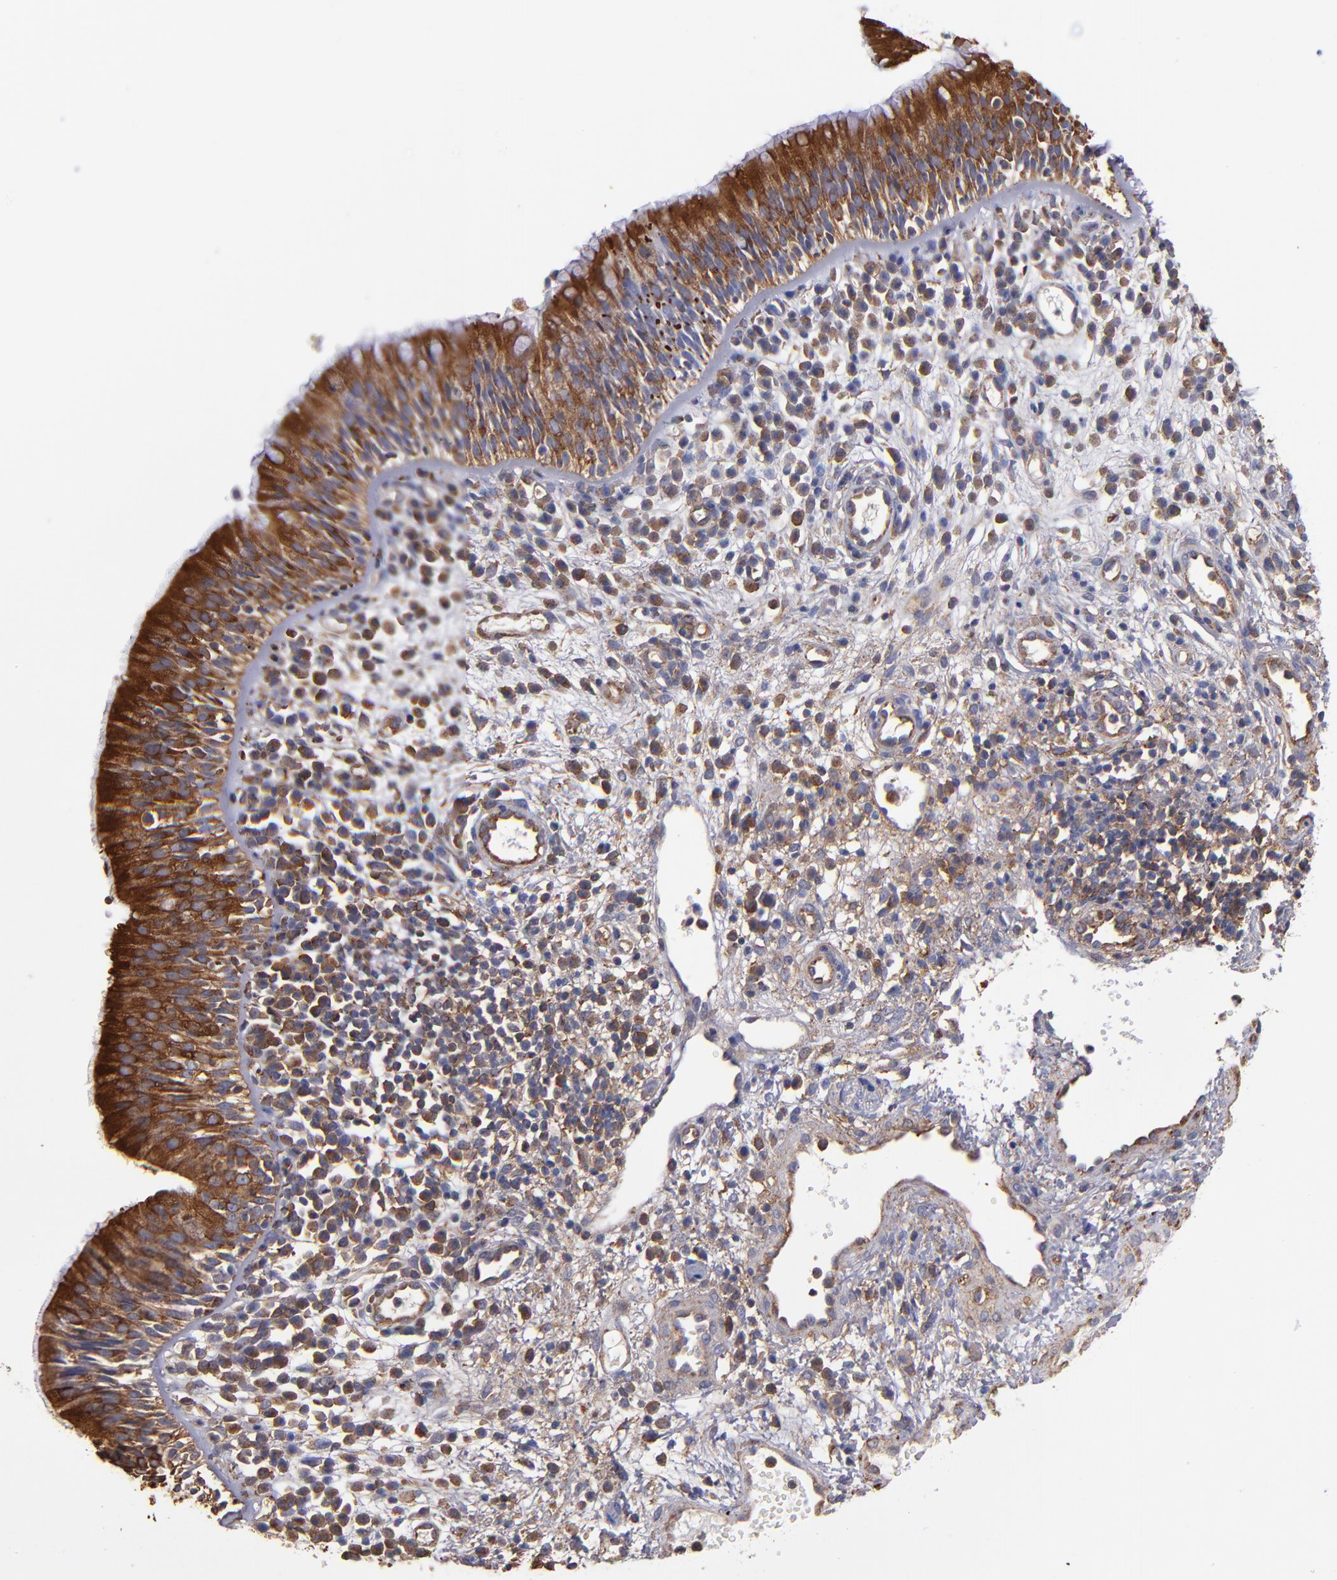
{"staining": {"intensity": "strong", "quantity": ">75%", "location": "cytoplasmic/membranous"}, "tissue": "nasopharynx", "cell_type": "Respiratory epithelial cells", "image_type": "normal", "snomed": [{"axis": "morphology", "description": "Normal tissue, NOS"}, {"axis": "morphology", "description": "Inflammation, NOS"}, {"axis": "morphology", "description": "Malignant melanoma, Metastatic site"}, {"axis": "topography", "description": "Nasopharynx"}], "caption": "Strong cytoplasmic/membranous protein positivity is seen in about >75% of respiratory epithelial cells in nasopharynx.", "gene": "MVP", "patient": {"sex": "female", "age": 55}}